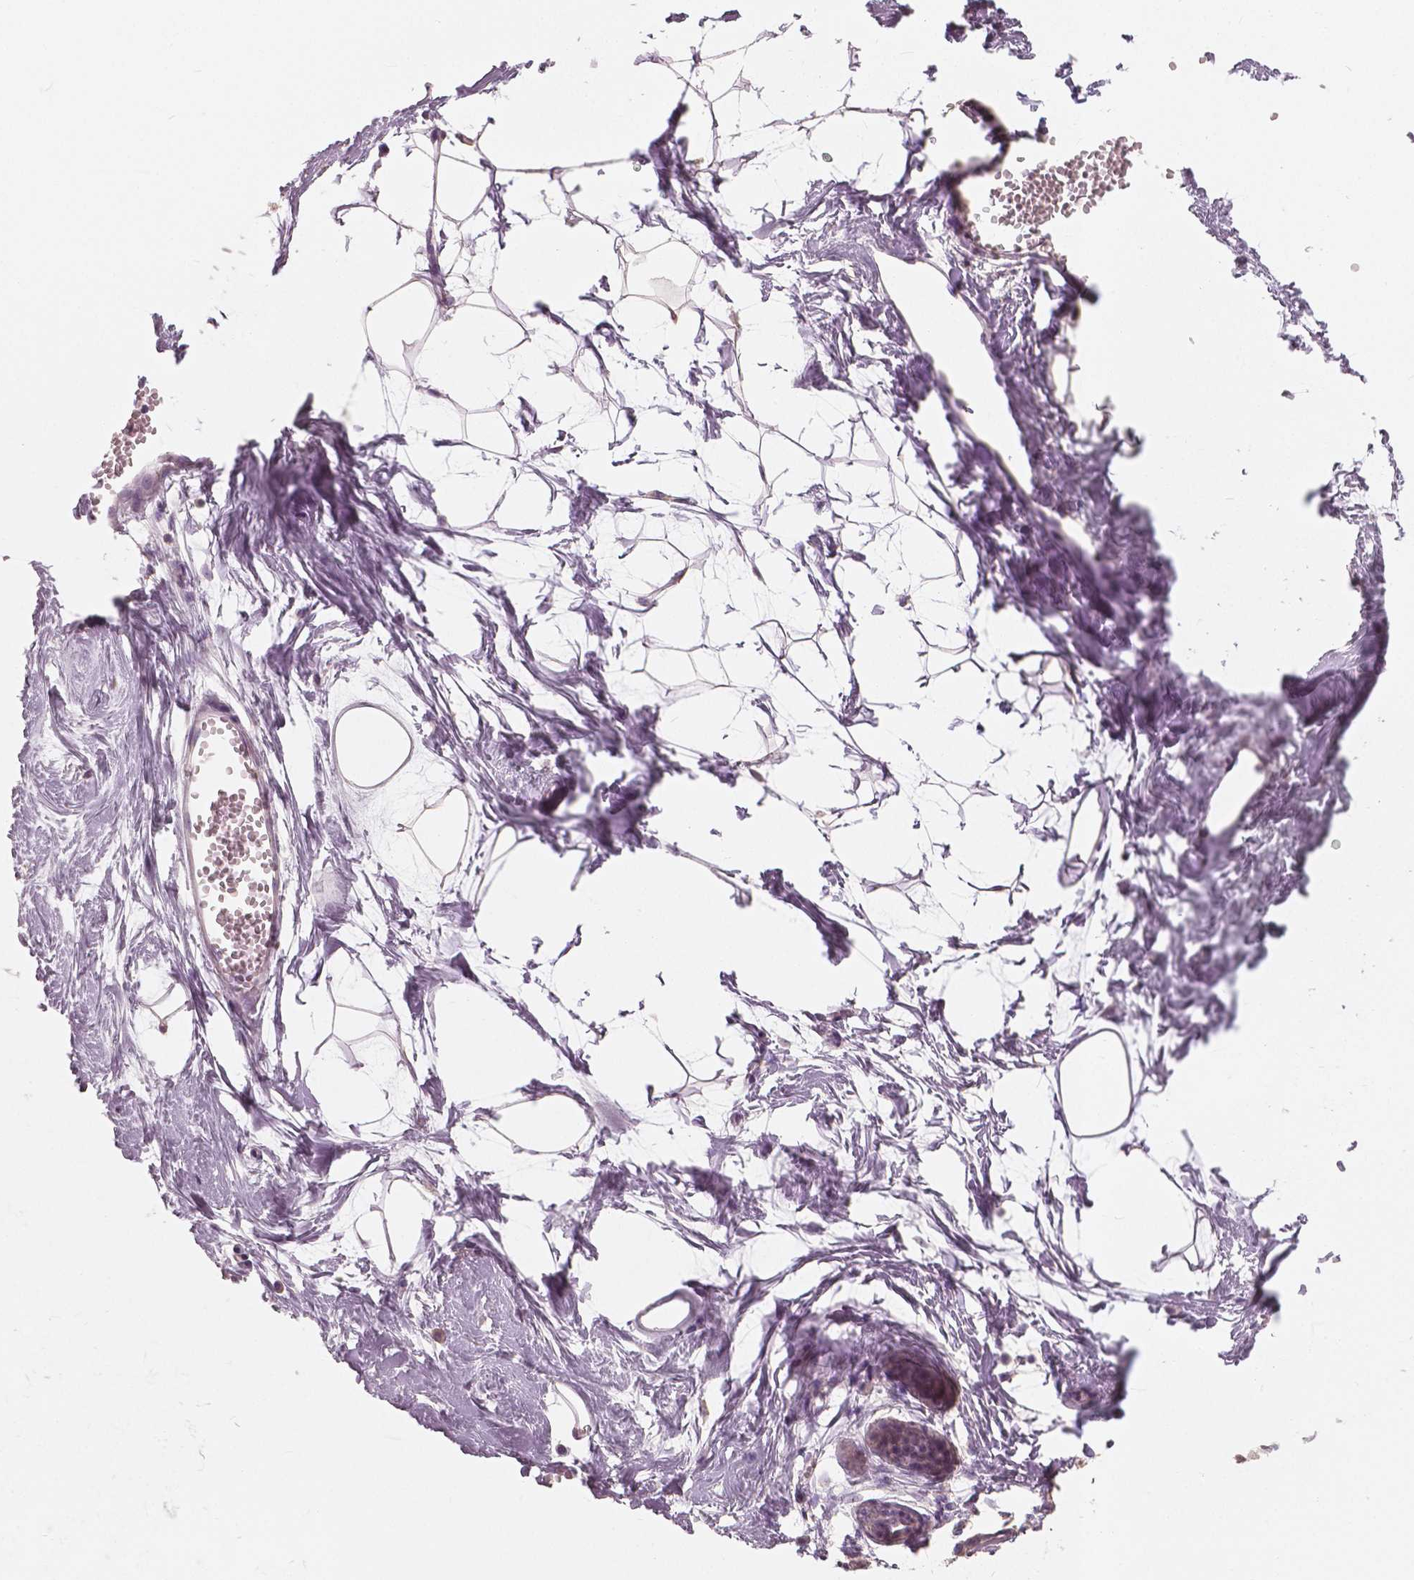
{"staining": {"intensity": "negative", "quantity": "none", "location": "none"}, "tissue": "breast", "cell_type": "Adipocytes", "image_type": "normal", "snomed": [{"axis": "morphology", "description": "Normal tissue, NOS"}, {"axis": "topography", "description": "Breast"}], "caption": "A high-resolution micrograph shows immunohistochemistry (IHC) staining of normal breast, which demonstrates no significant expression in adipocytes. The staining was performed using DAB (3,3'-diaminobenzidine) to visualize the protein expression in brown, while the nuclei were stained in blue with hematoxylin (Magnification: 20x).", "gene": "SAT2", "patient": {"sex": "female", "age": 45}}